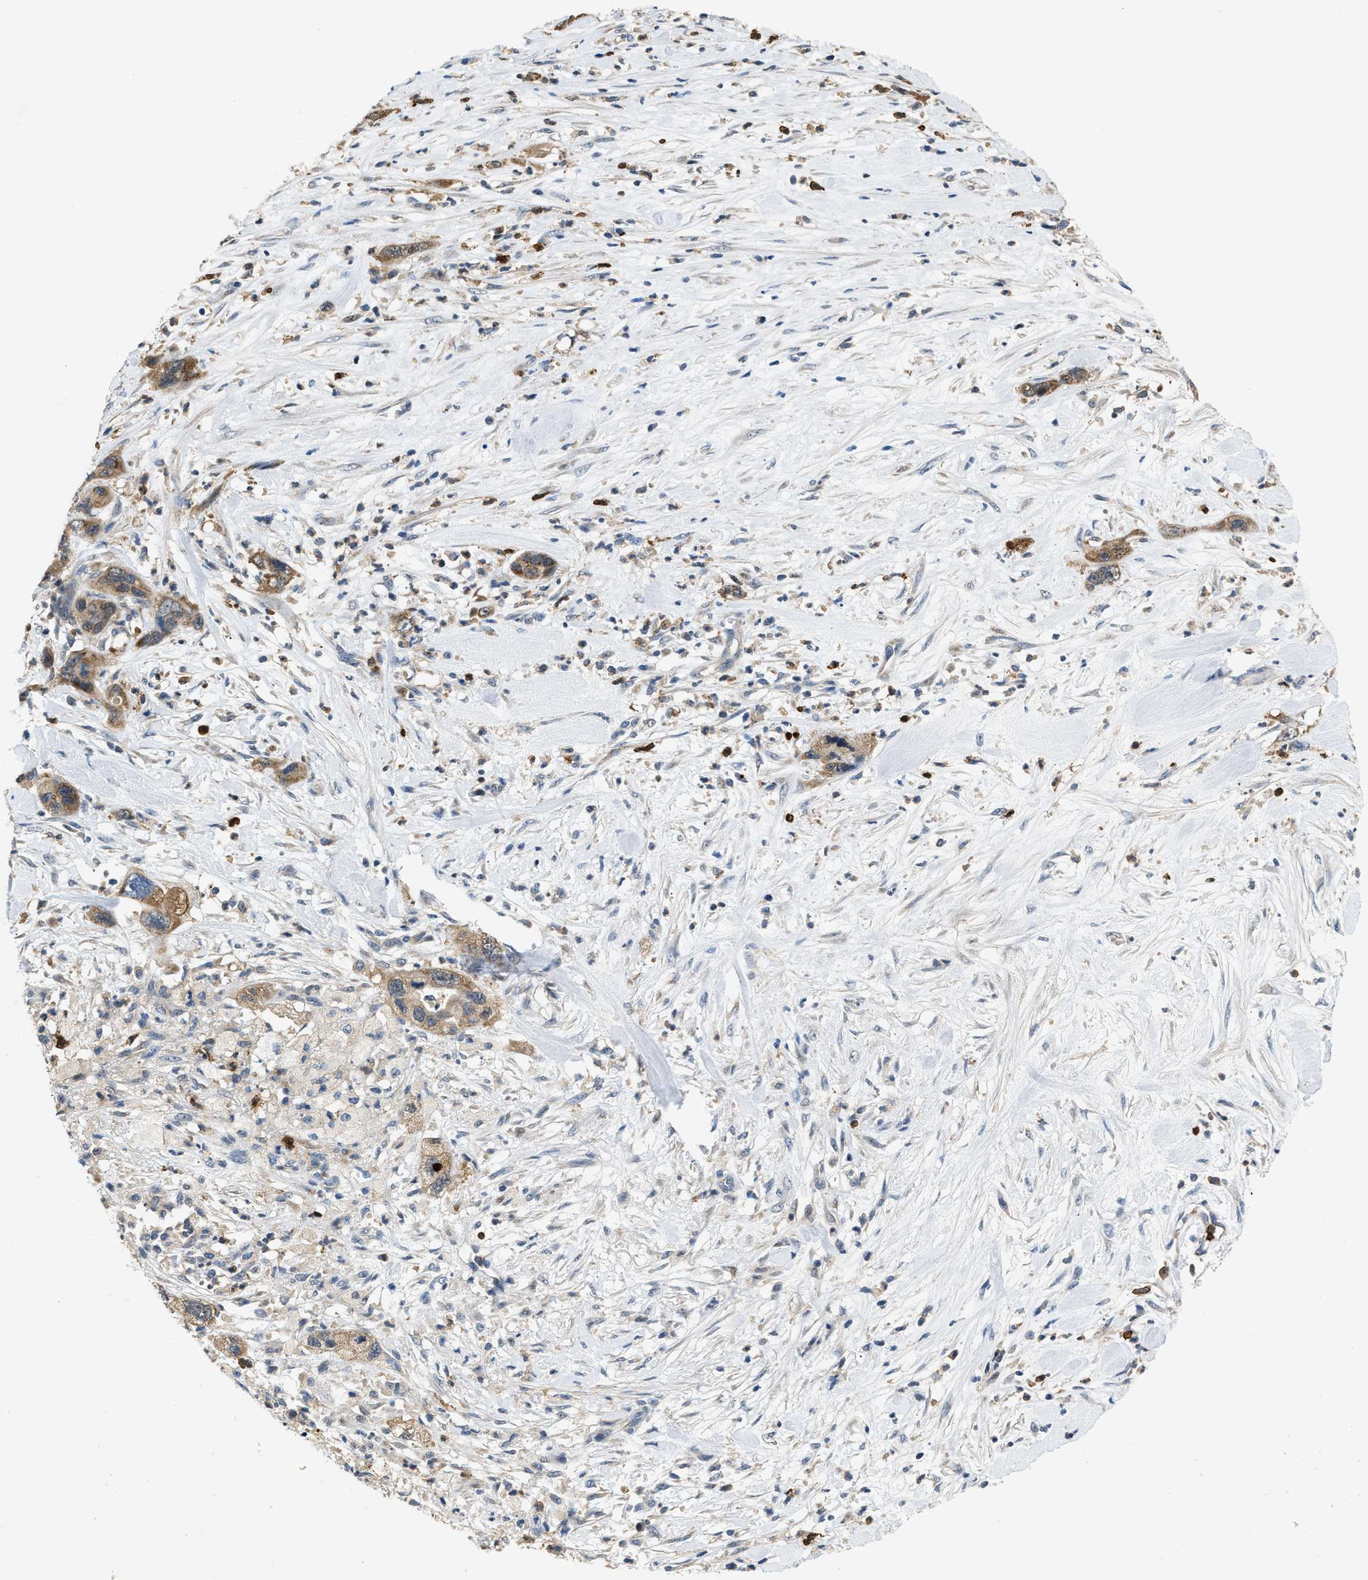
{"staining": {"intensity": "moderate", "quantity": ">75%", "location": "cytoplasmic/membranous"}, "tissue": "pancreatic cancer", "cell_type": "Tumor cells", "image_type": "cancer", "snomed": [{"axis": "morphology", "description": "Adenocarcinoma, NOS"}, {"axis": "topography", "description": "Pancreas"}], "caption": "Protein staining of pancreatic cancer tissue displays moderate cytoplasmic/membranous staining in about >75% of tumor cells.", "gene": "TOMM34", "patient": {"sex": "female", "age": 71}}